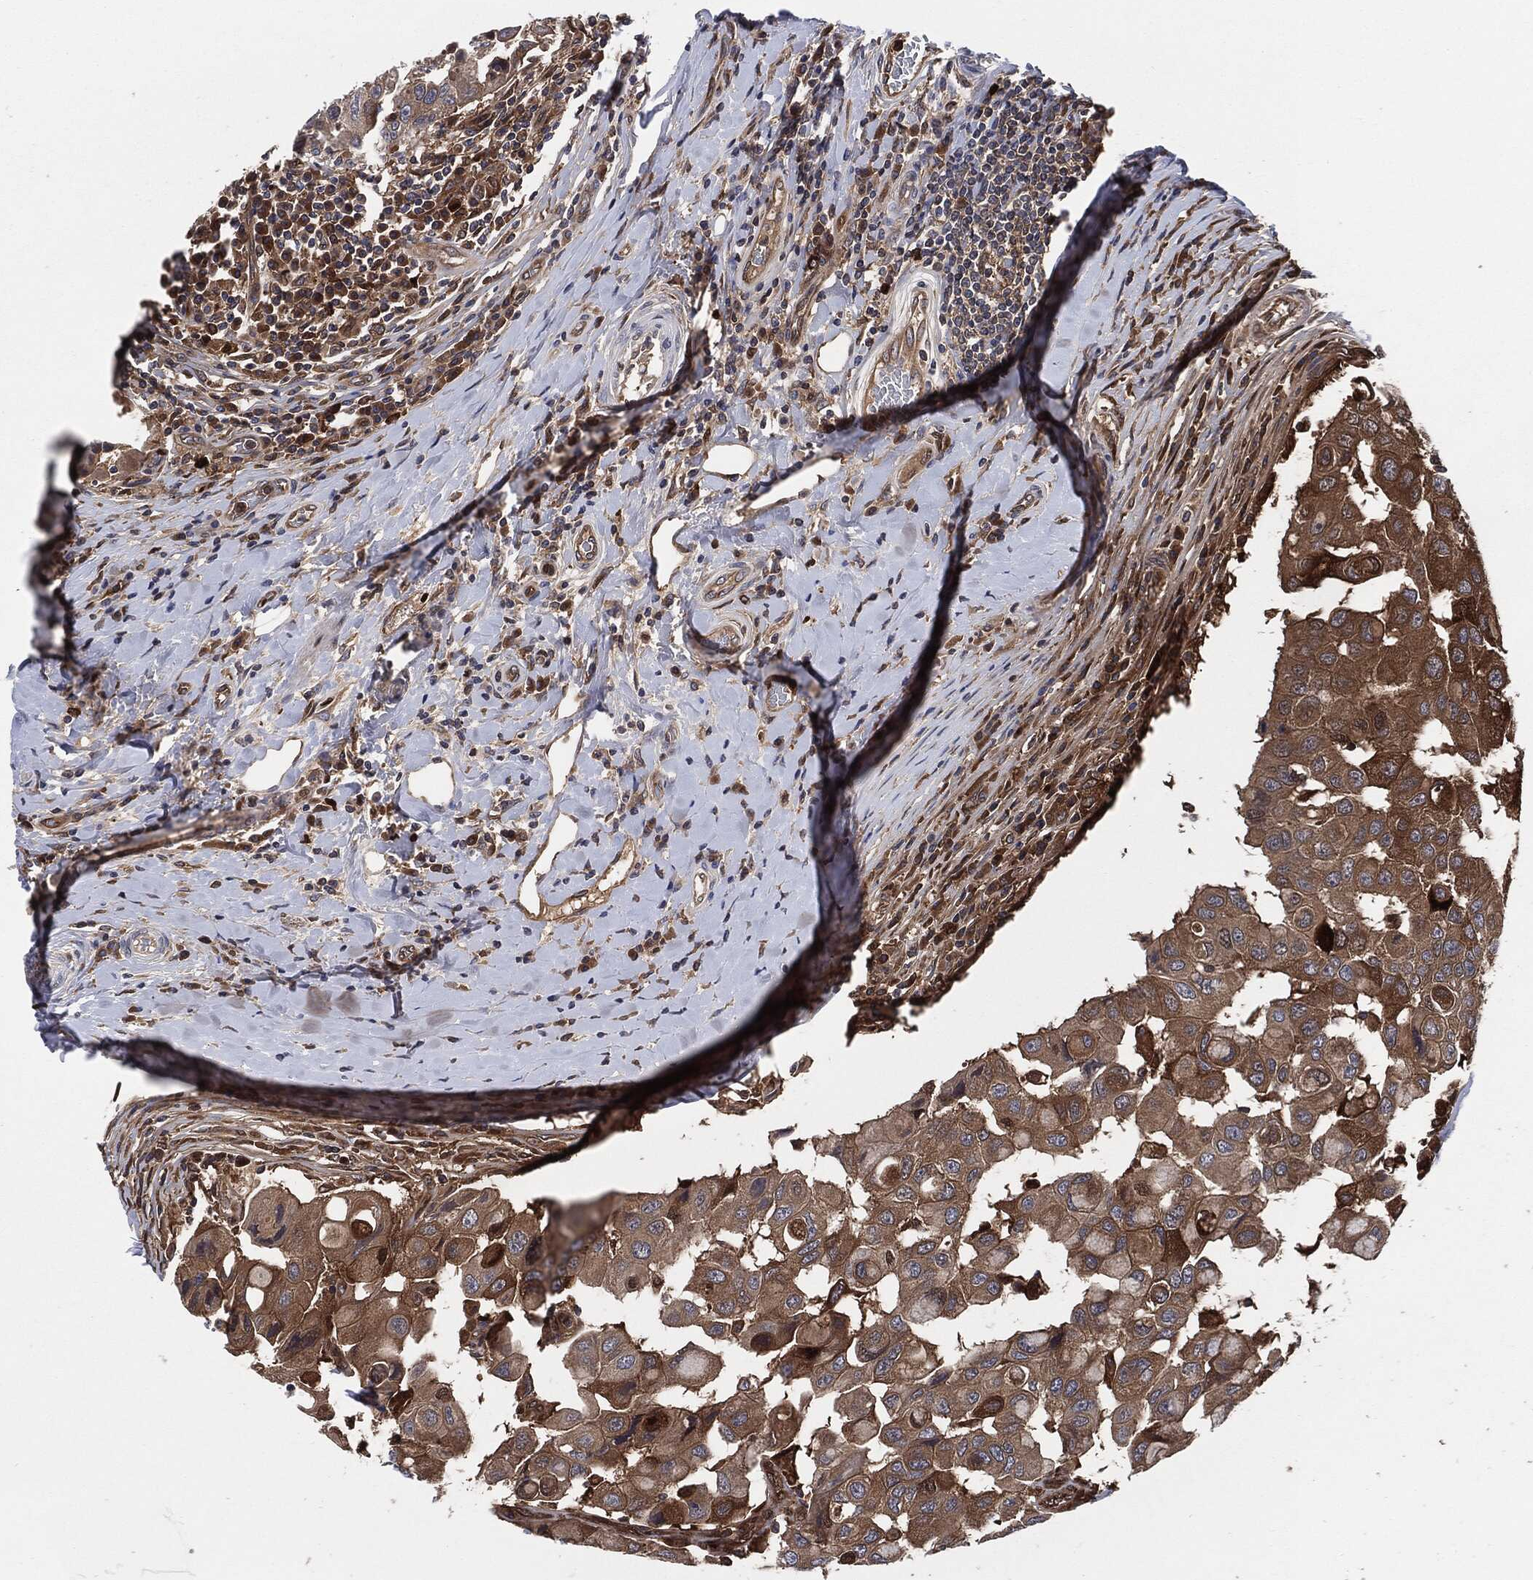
{"staining": {"intensity": "moderate", "quantity": ">75%", "location": "cytoplasmic/membranous"}, "tissue": "breast cancer", "cell_type": "Tumor cells", "image_type": "cancer", "snomed": [{"axis": "morphology", "description": "Duct carcinoma"}, {"axis": "topography", "description": "Breast"}], "caption": "Breast cancer (infiltrating ductal carcinoma) tissue demonstrates moderate cytoplasmic/membranous expression in approximately >75% of tumor cells Using DAB (3,3'-diaminobenzidine) (brown) and hematoxylin (blue) stains, captured at high magnification using brightfield microscopy.", "gene": "XPNPEP1", "patient": {"sex": "female", "age": 27}}